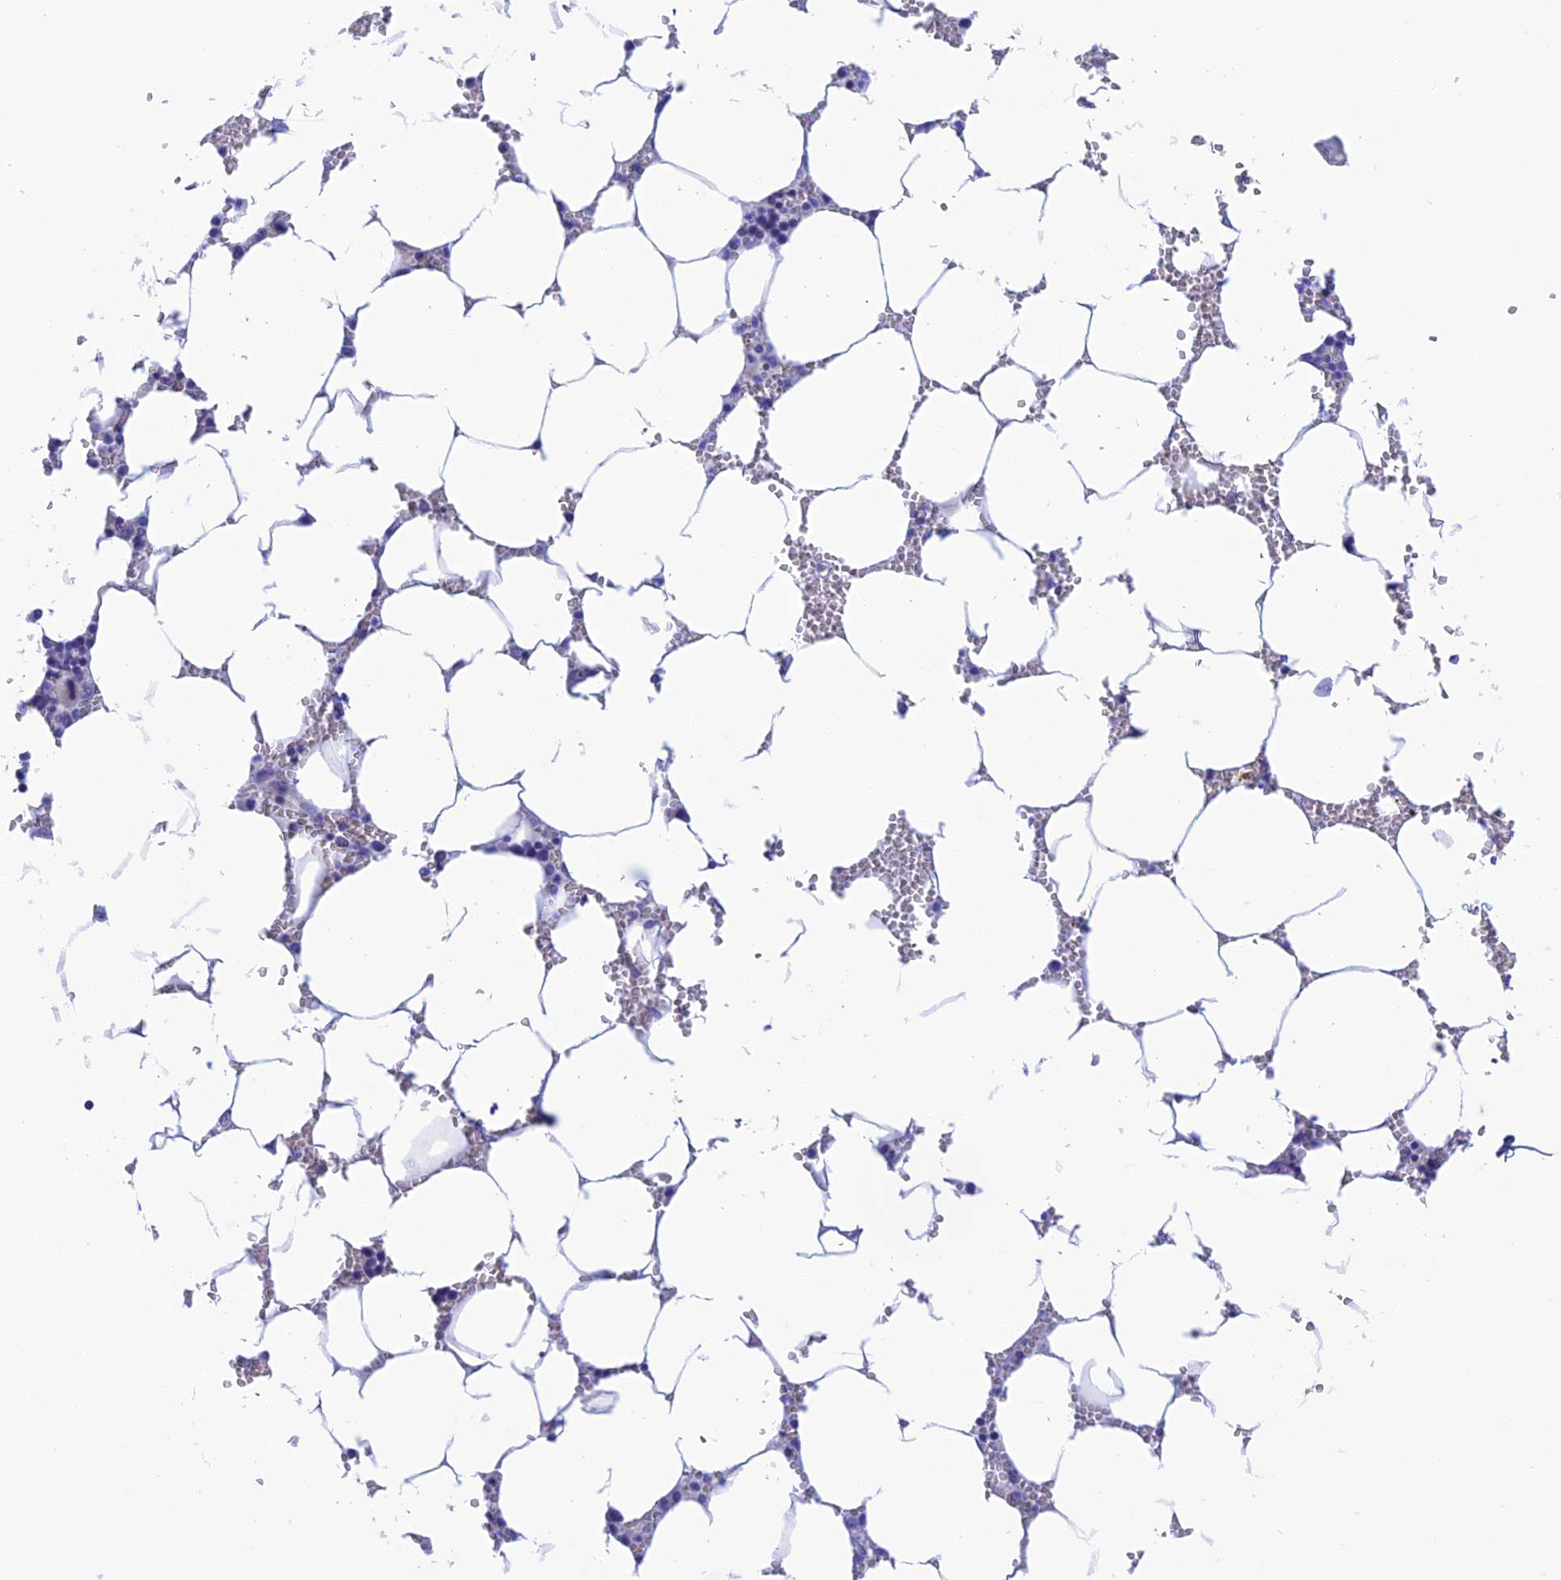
{"staining": {"intensity": "negative", "quantity": "none", "location": "none"}, "tissue": "bone marrow", "cell_type": "Hematopoietic cells", "image_type": "normal", "snomed": [{"axis": "morphology", "description": "Normal tissue, NOS"}, {"axis": "topography", "description": "Bone marrow"}], "caption": "Bone marrow was stained to show a protein in brown. There is no significant positivity in hematopoietic cells. (DAB immunohistochemistry (IHC), high magnification).", "gene": "NXPE4", "patient": {"sex": "male", "age": 70}}